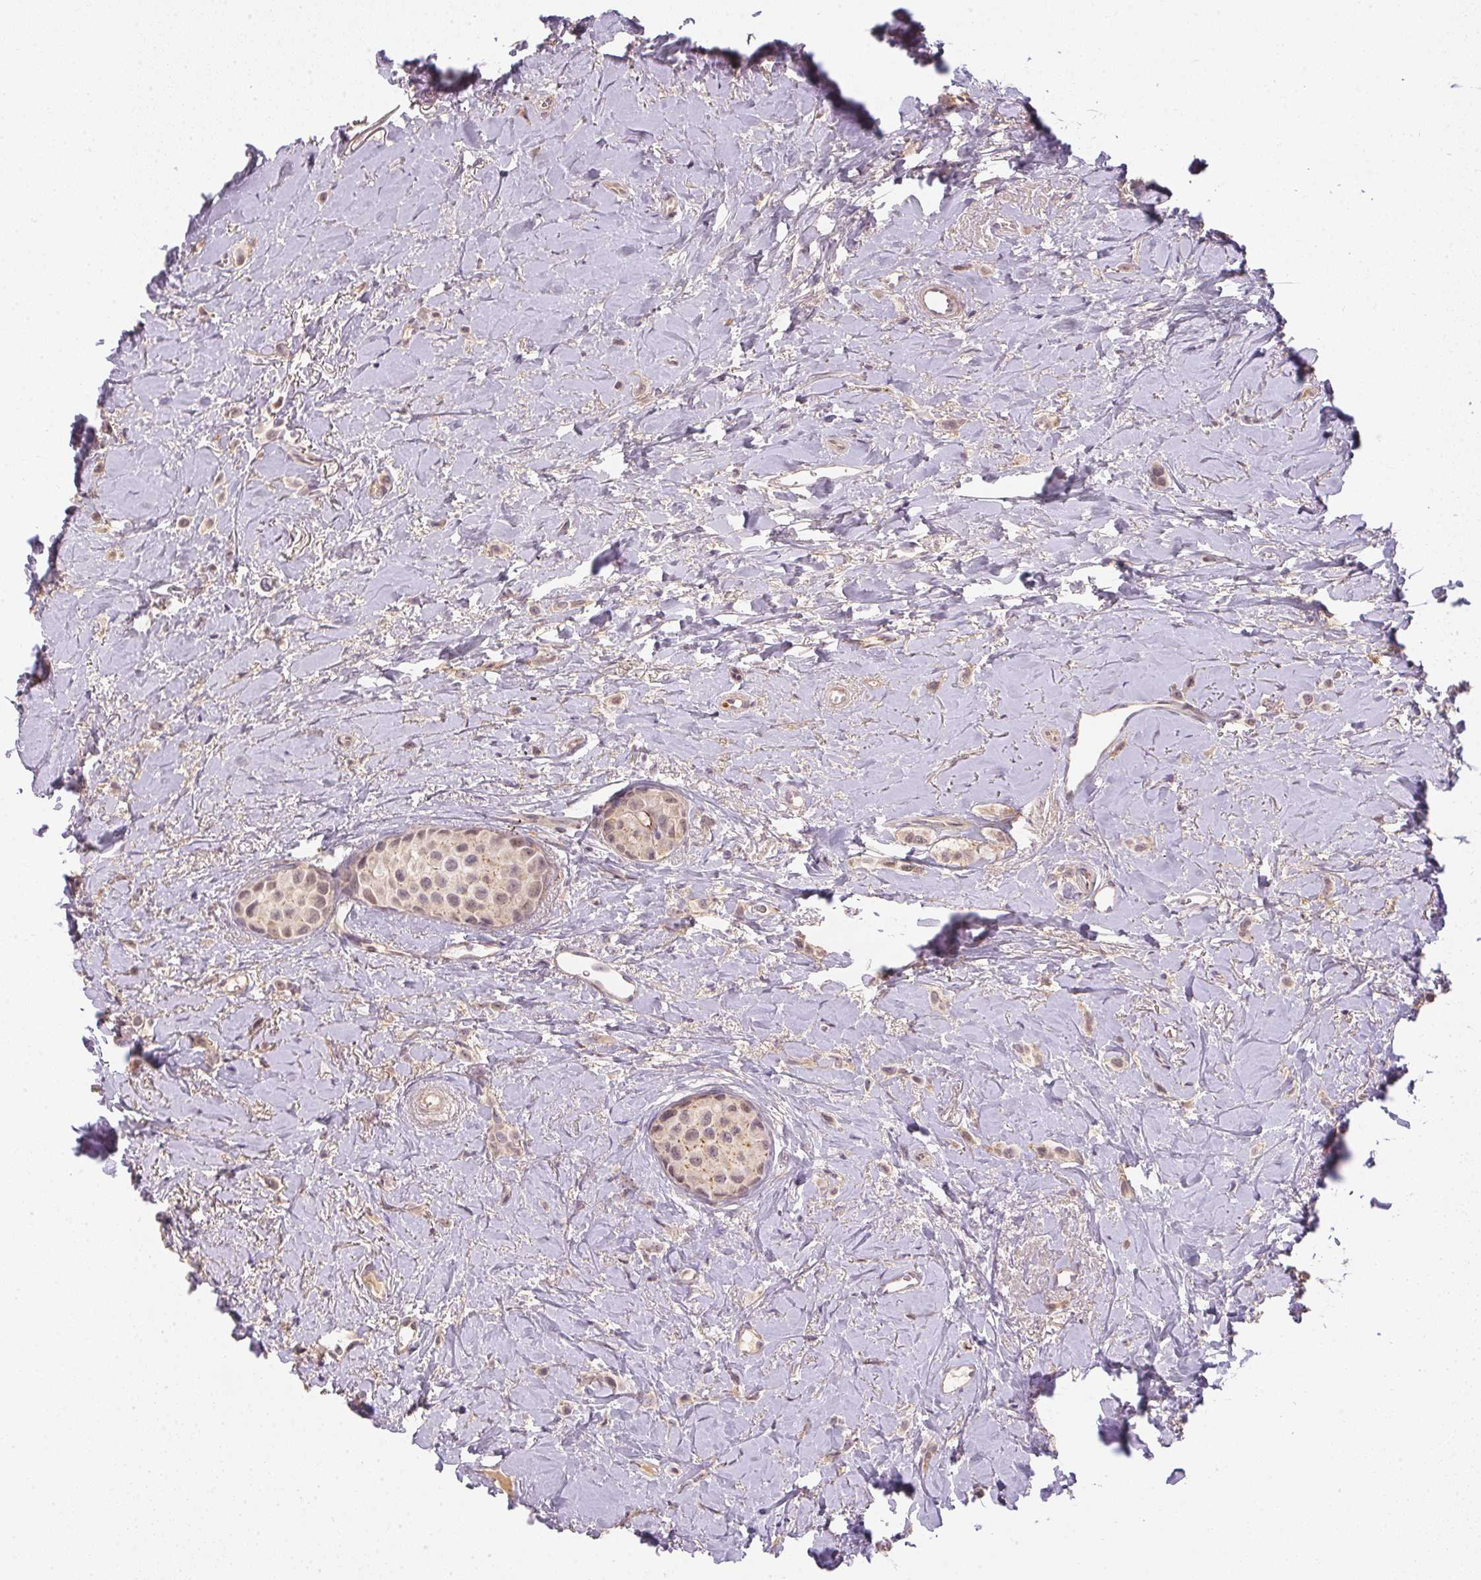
{"staining": {"intensity": "weak", "quantity": "25%-75%", "location": "cytoplasmic/membranous"}, "tissue": "breast cancer", "cell_type": "Tumor cells", "image_type": "cancer", "snomed": [{"axis": "morphology", "description": "Lobular carcinoma"}, {"axis": "topography", "description": "Breast"}], "caption": "Brown immunohistochemical staining in breast lobular carcinoma exhibits weak cytoplasmic/membranous expression in approximately 25%-75% of tumor cells. Using DAB (3,3'-diaminobenzidine) (brown) and hematoxylin (blue) stains, captured at high magnification using brightfield microscopy.", "gene": "CFAP92", "patient": {"sex": "female", "age": 66}}